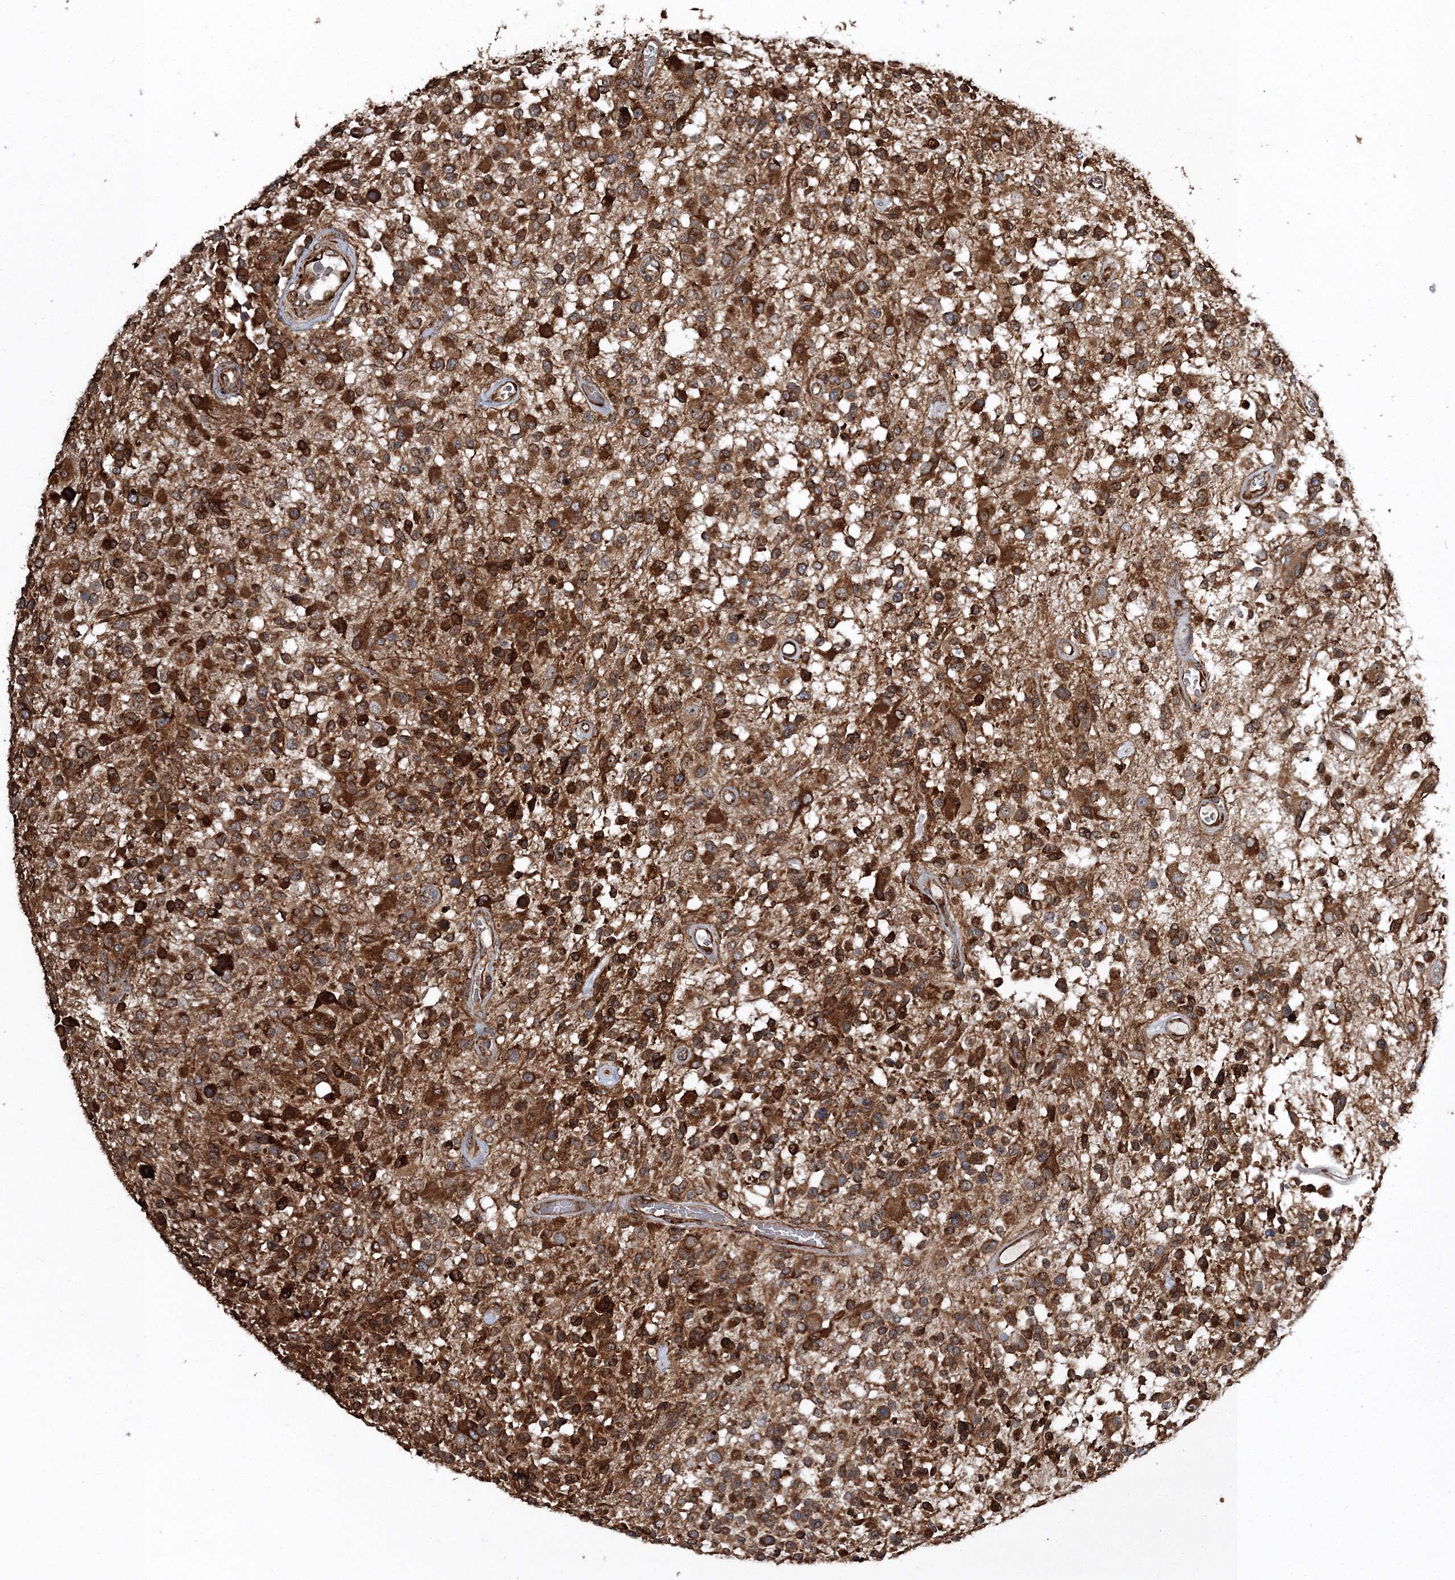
{"staining": {"intensity": "strong", "quantity": ">75%", "location": "cytoplasmic/membranous"}, "tissue": "glioma", "cell_type": "Tumor cells", "image_type": "cancer", "snomed": [{"axis": "morphology", "description": "Glioma, malignant, High grade"}, {"axis": "morphology", "description": "Glioblastoma, NOS"}, {"axis": "topography", "description": "Brain"}], "caption": "About >75% of tumor cells in glioblastoma reveal strong cytoplasmic/membranous protein positivity as visualized by brown immunohistochemical staining.", "gene": "SCRN3", "patient": {"sex": "male", "age": 60}}